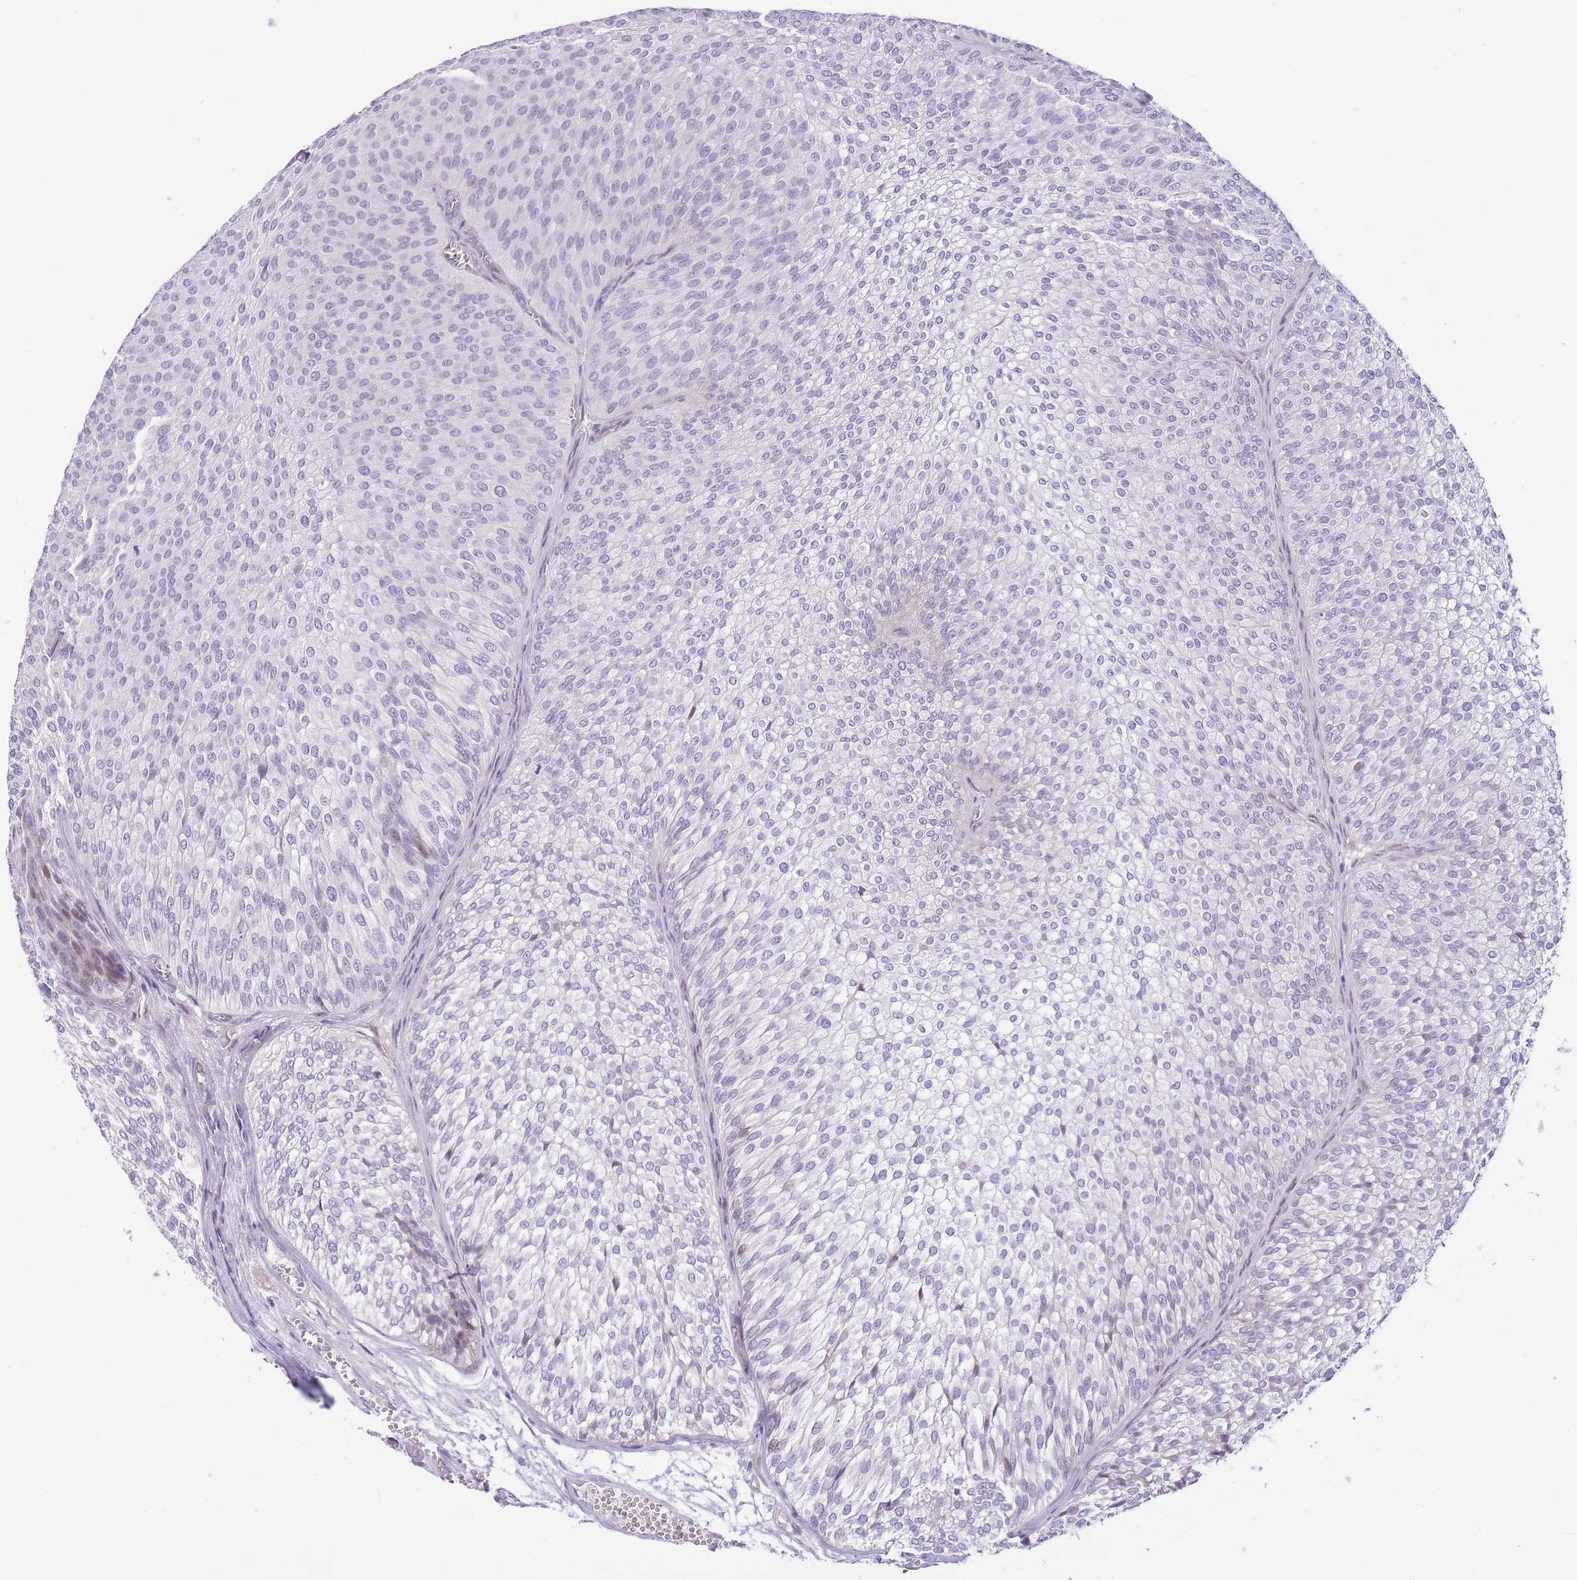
{"staining": {"intensity": "negative", "quantity": "none", "location": "none"}, "tissue": "urothelial cancer", "cell_type": "Tumor cells", "image_type": "cancer", "snomed": [{"axis": "morphology", "description": "Urothelial carcinoma, Low grade"}, {"axis": "topography", "description": "Urinary bladder"}], "caption": "High magnification brightfield microscopy of urothelial cancer stained with DAB (3,3'-diaminobenzidine) (brown) and counterstained with hematoxylin (blue): tumor cells show no significant staining. The staining is performed using DAB brown chromogen with nuclei counter-stained in using hematoxylin.", "gene": "WDR70", "patient": {"sex": "male", "age": 91}}